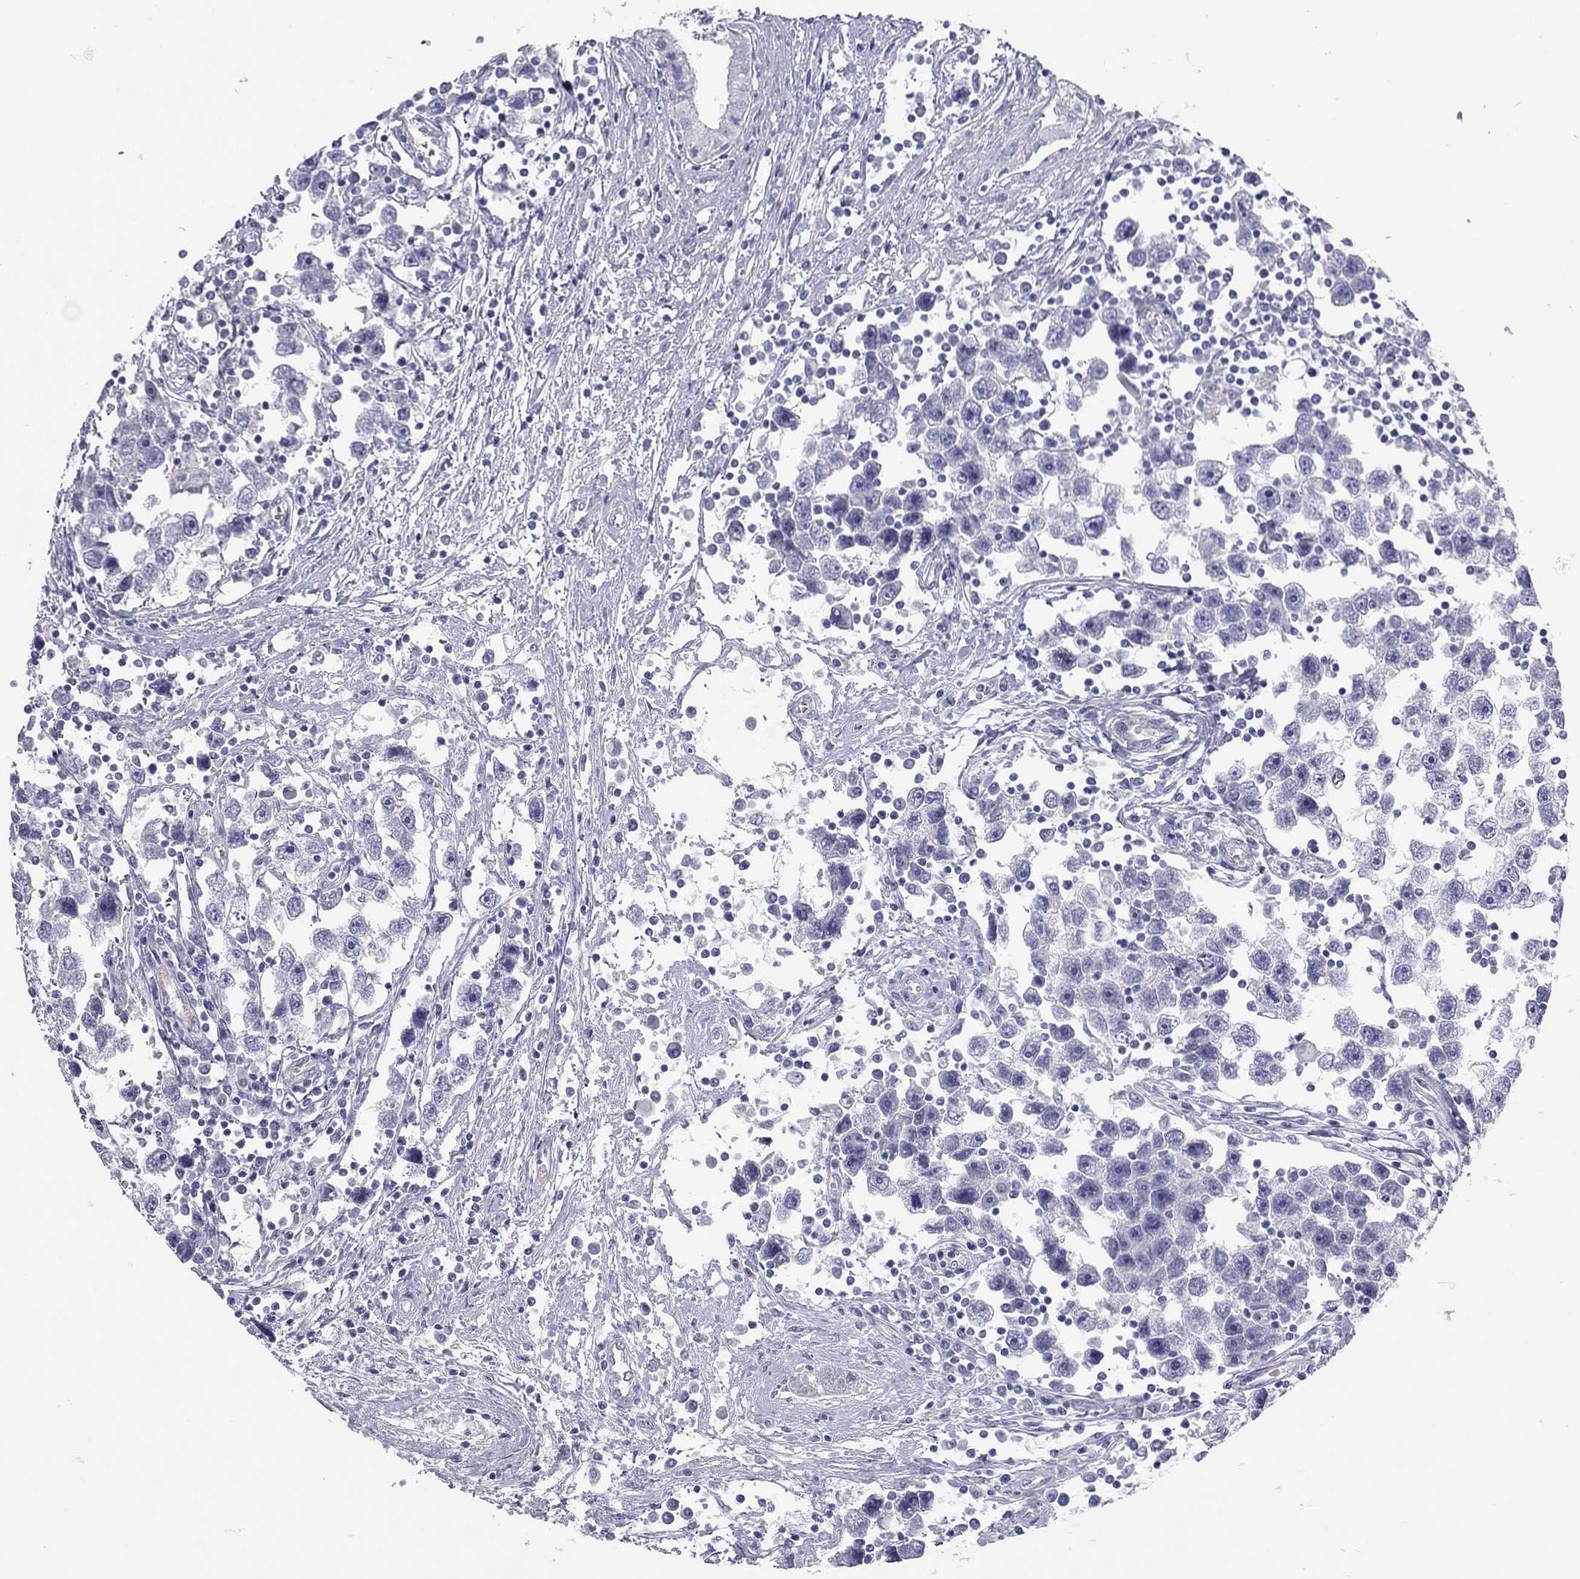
{"staining": {"intensity": "negative", "quantity": "none", "location": "none"}, "tissue": "testis cancer", "cell_type": "Tumor cells", "image_type": "cancer", "snomed": [{"axis": "morphology", "description": "Seminoma, NOS"}, {"axis": "topography", "description": "Testis"}], "caption": "High magnification brightfield microscopy of testis seminoma stained with DAB (3,3'-diaminobenzidine) (brown) and counterstained with hematoxylin (blue): tumor cells show no significant staining. The staining is performed using DAB brown chromogen with nuclei counter-stained in using hematoxylin.", "gene": "SCARB1", "patient": {"sex": "male", "age": 30}}